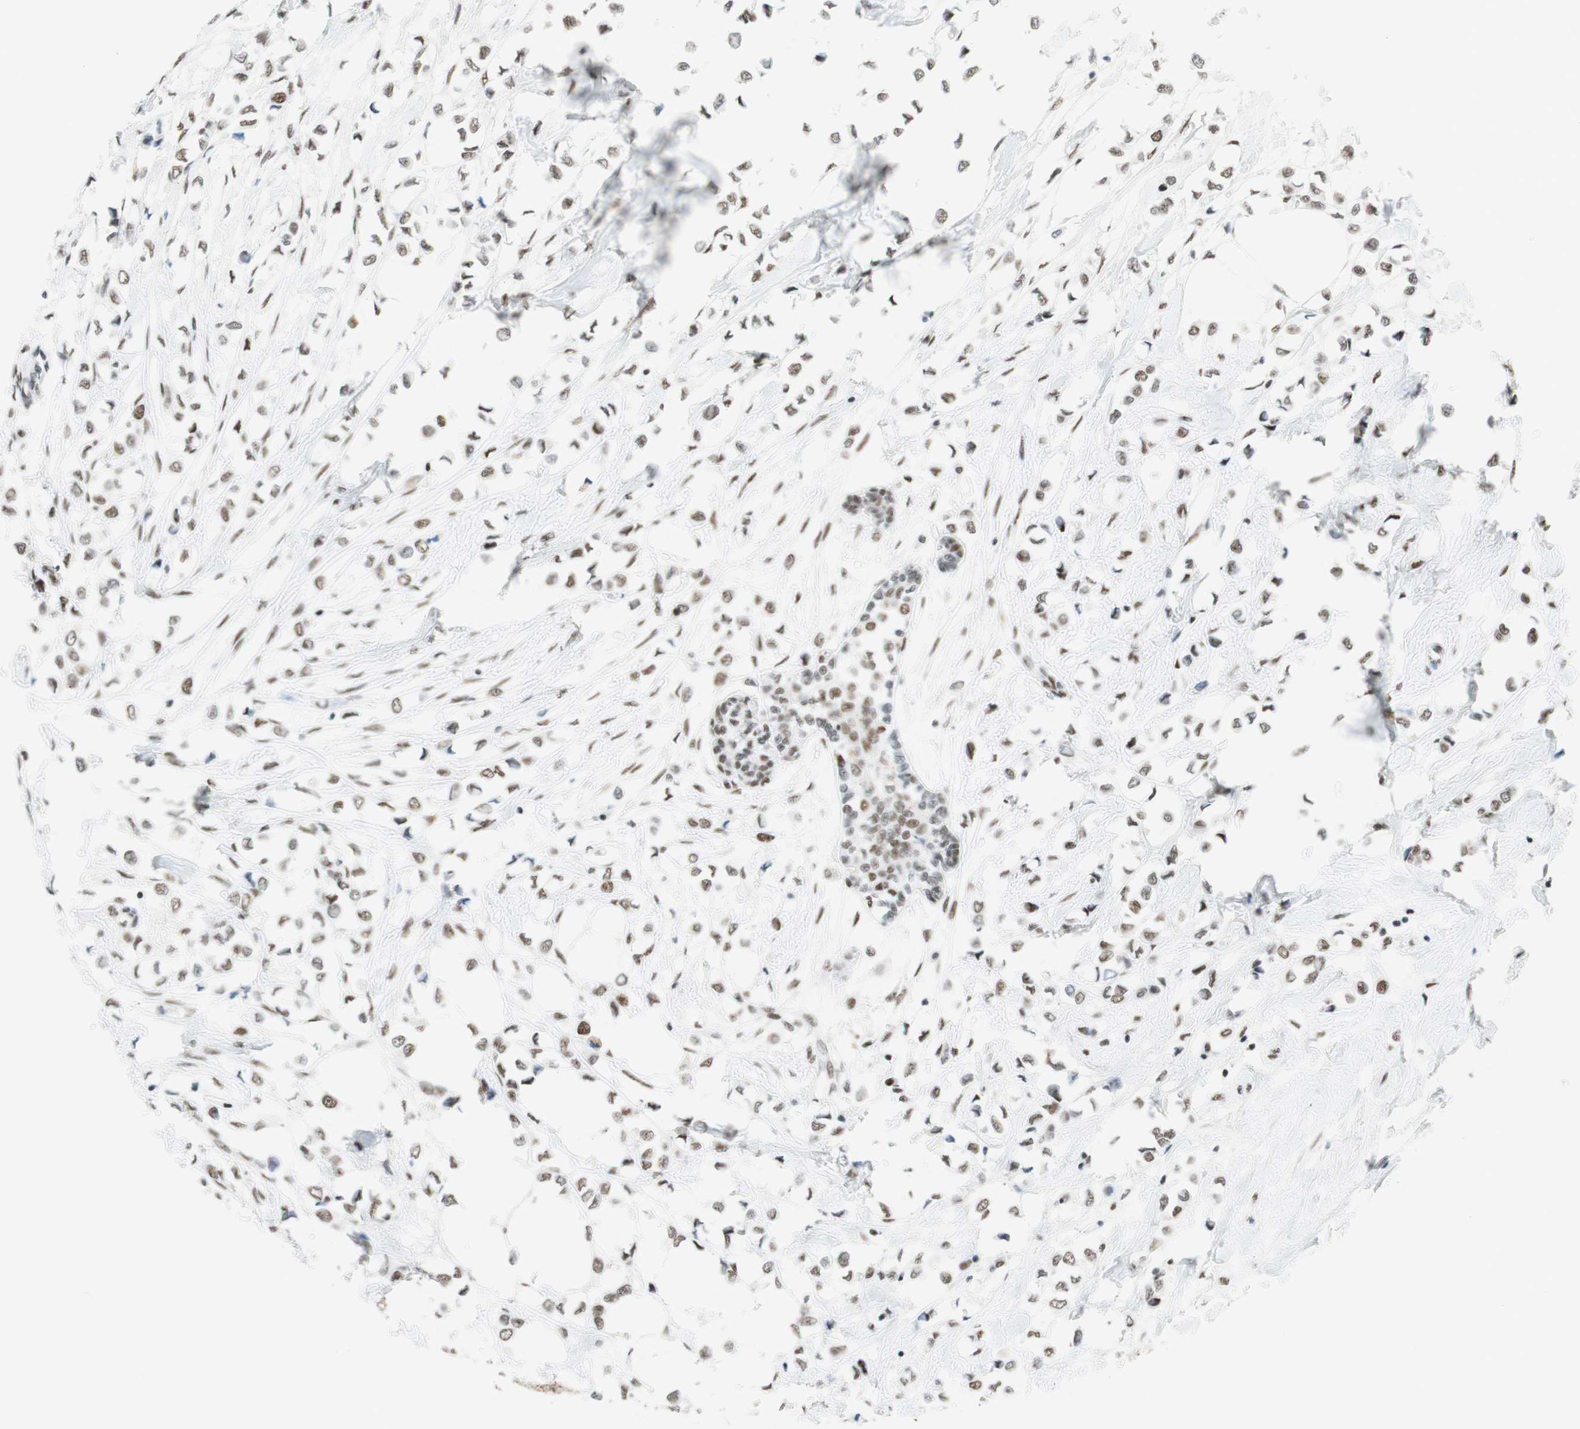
{"staining": {"intensity": "weak", "quantity": "25%-75%", "location": "nuclear"}, "tissue": "breast cancer", "cell_type": "Tumor cells", "image_type": "cancer", "snomed": [{"axis": "morphology", "description": "Lobular carcinoma"}, {"axis": "topography", "description": "Breast"}], "caption": "Protein staining of breast cancer tissue shows weak nuclear positivity in approximately 25%-75% of tumor cells.", "gene": "RNF20", "patient": {"sex": "female", "age": 51}}